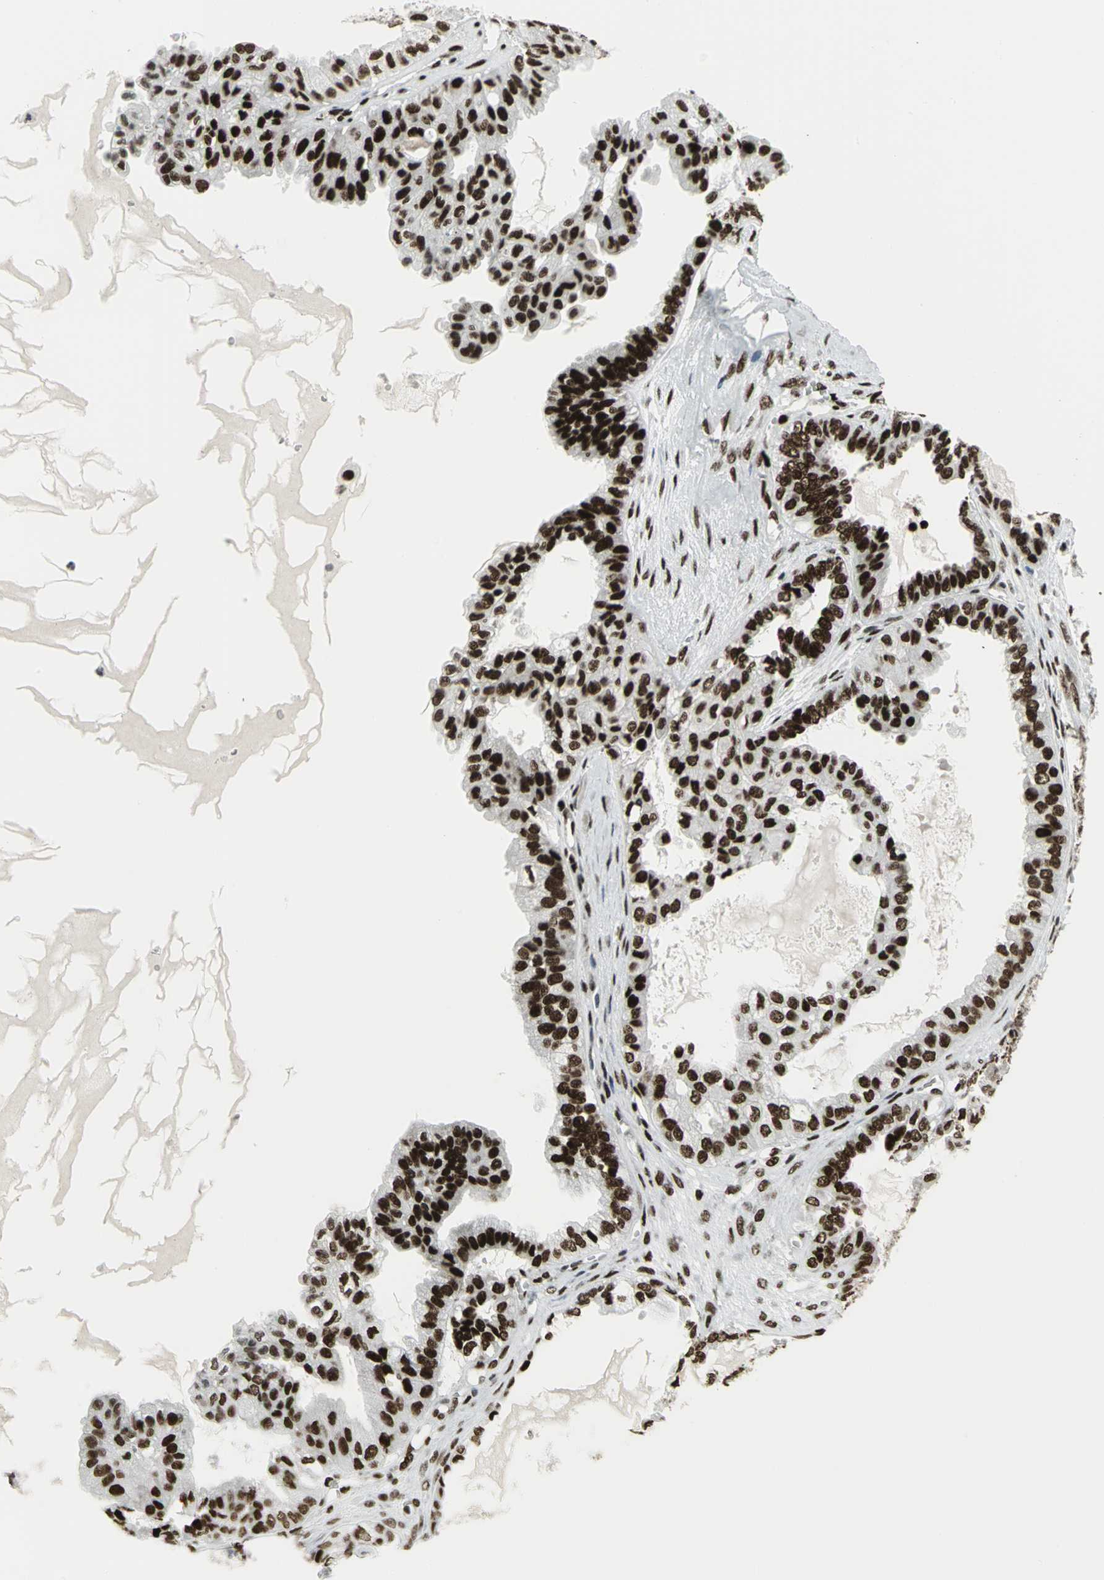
{"staining": {"intensity": "strong", "quantity": ">75%", "location": "nuclear"}, "tissue": "ovarian cancer", "cell_type": "Tumor cells", "image_type": "cancer", "snomed": [{"axis": "morphology", "description": "Carcinoma, NOS"}, {"axis": "morphology", "description": "Carcinoma, endometroid"}, {"axis": "topography", "description": "Ovary"}], "caption": "Immunohistochemistry of human ovarian endometroid carcinoma demonstrates high levels of strong nuclear expression in about >75% of tumor cells.", "gene": "SMARCA4", "patient": {"sex": "female", "age": 50}}